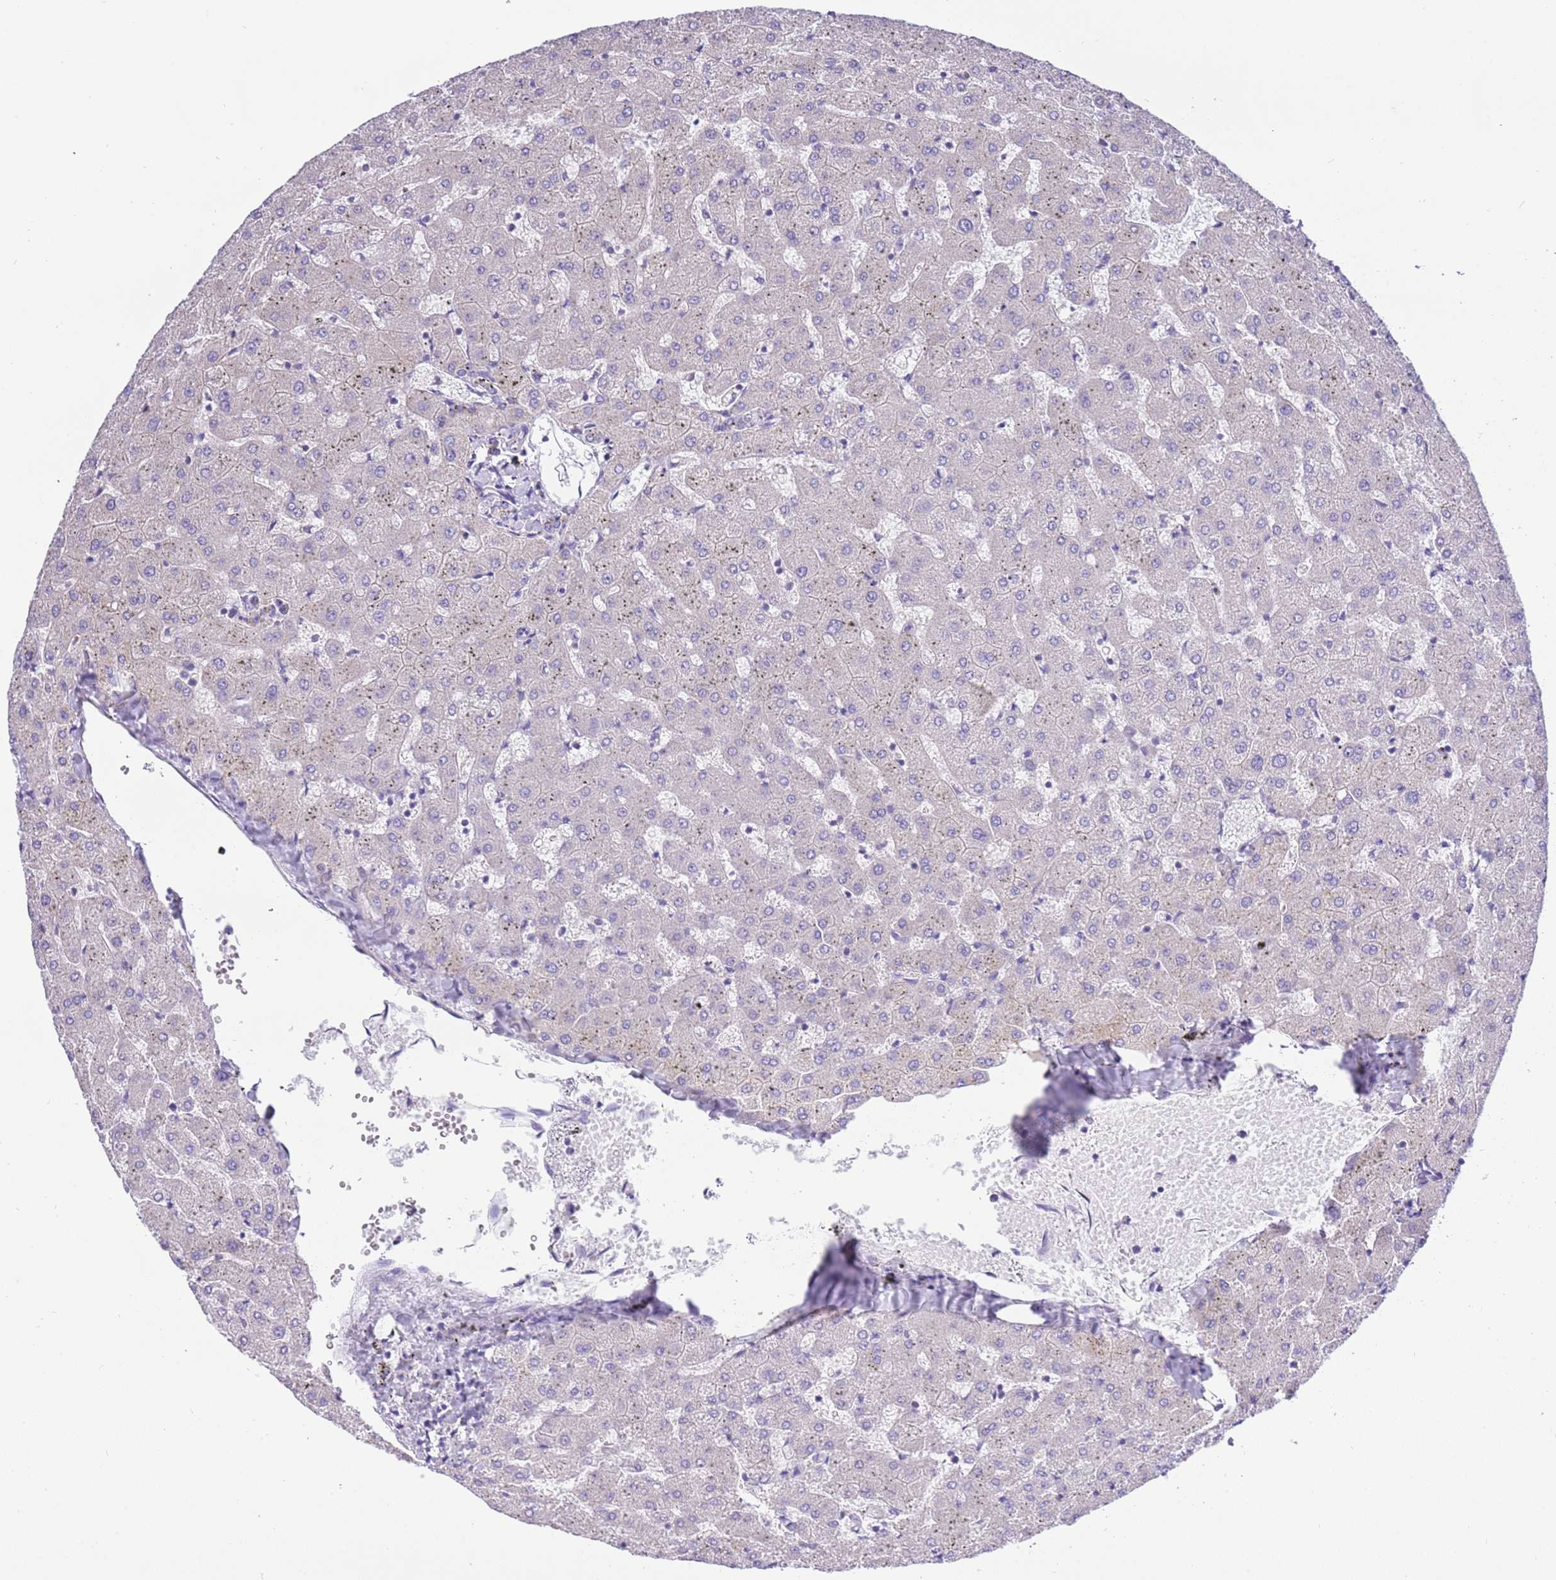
{"staining": {"intensity": "negative", "quantity": "none", "location": "none"}, "tissue": "liver", "cell_type": "Cholangiocytes", "image_type": "normal", "snomed": [{"axis": "morphology", "description": "Normal tissue, NOS"}, {"axis": "topography", "description": "Liver"}], "caption": "A micrograph of liver stained for a protein exhibits no brown staining in cholangiocytes. (DAB (3,3'-diaminobenzidine) immunohistochemistry (IHC) with hematoxylin counter stain).", "gene": "STIP1", "patient": {"sex": "female", "age": 63}}